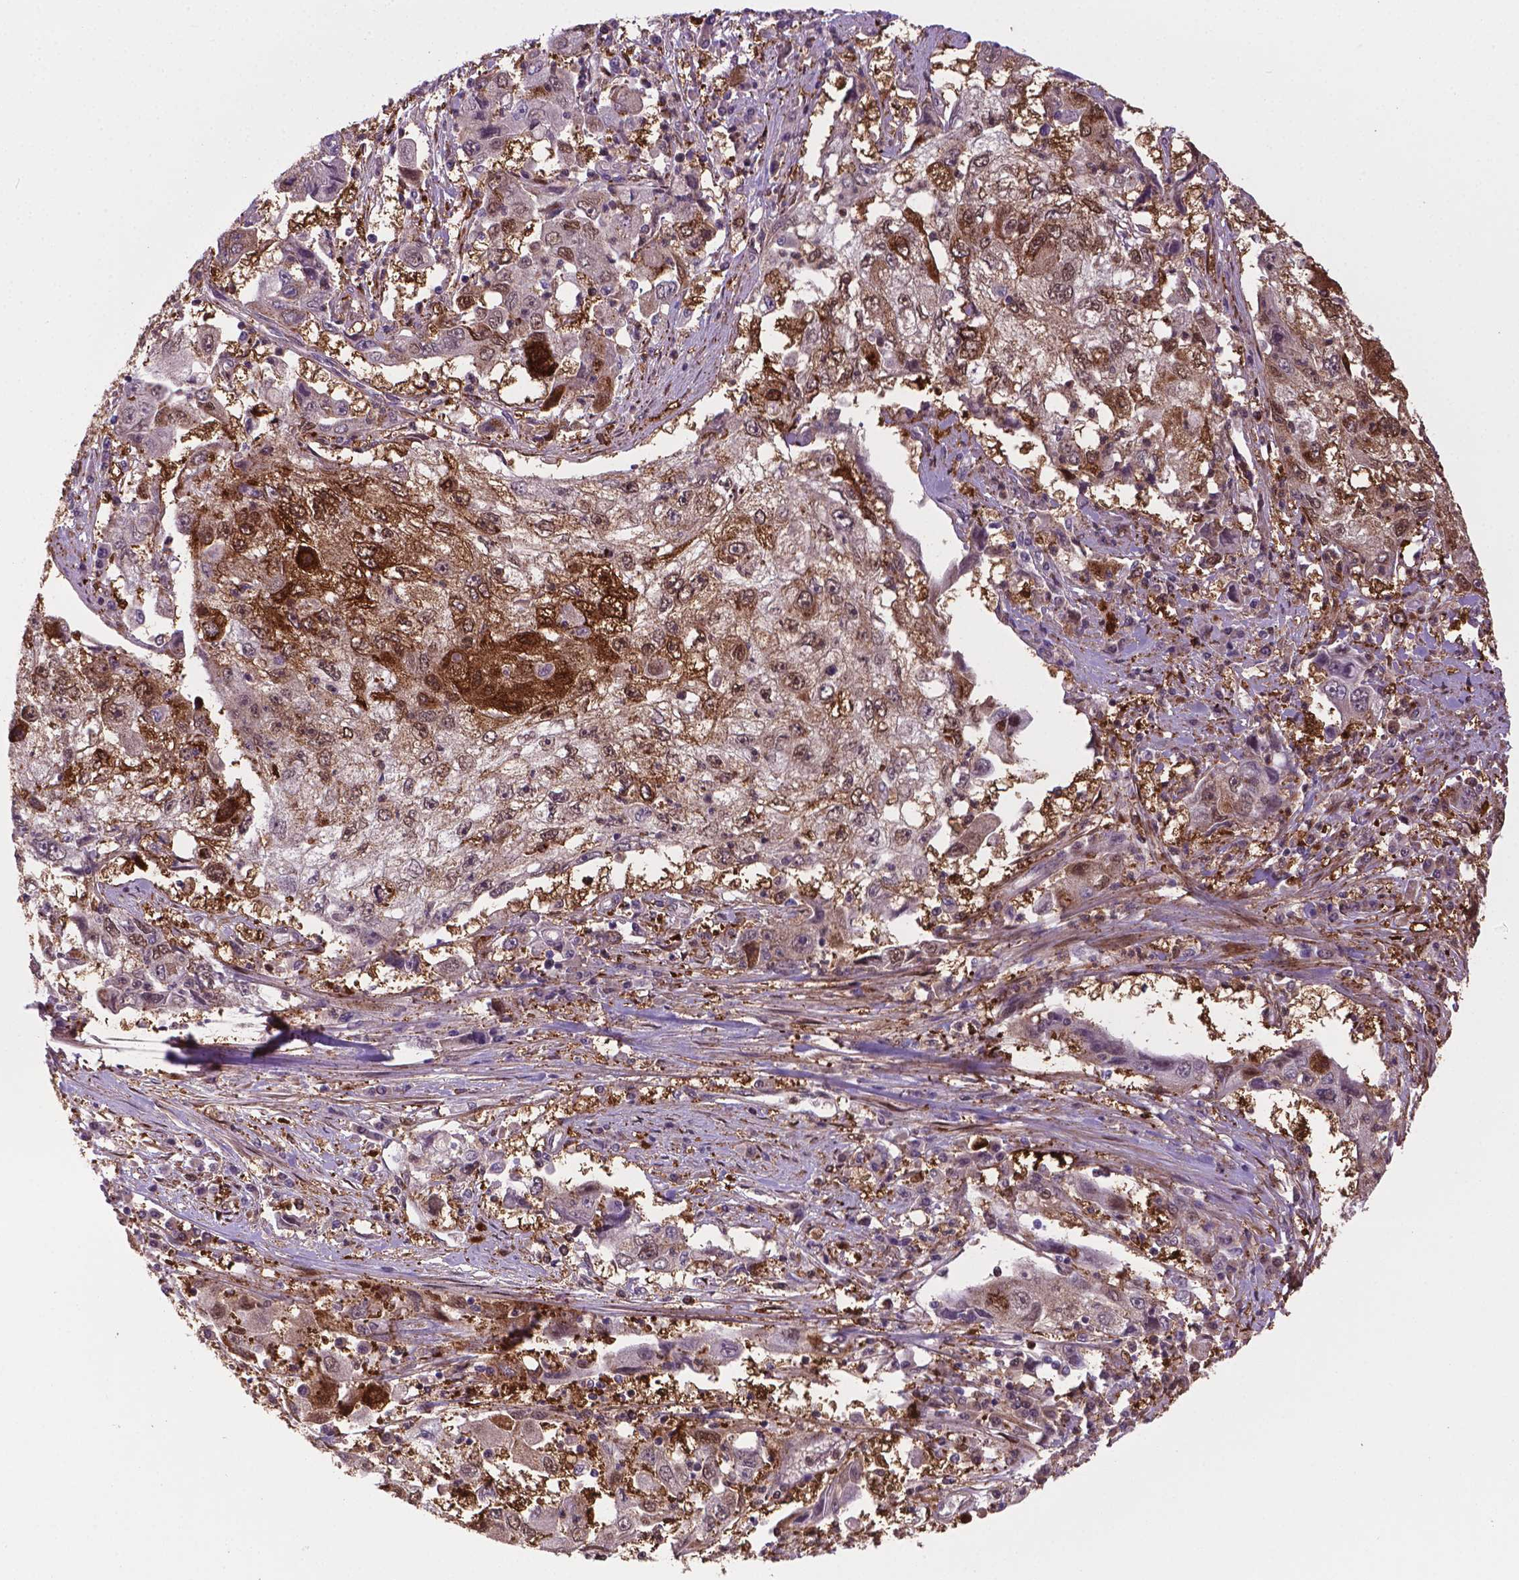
{"staining": {"intensity": "moderate", "quantity": "<25%", "location": "cytoplasmic/membranous,nuclear"}, "tissue": "cervical cancer", "cell_type": "Tumor cells", "image_type": "cancer", "snomed": [{"axis": "morphology", "description": "Squamous cell carcinoma, NOS"}, {"axis": "topography", "description": "Cervix"}], "caption": "Cervical squamous cell carcinoma was stained to show a protein in brown. There is low levels of moderate cytoplasmic/membranous and nuclear positivity in approximately <25% of tumor cells.", "gene": "PLIN3", "patient": {"sex": "female", "age": 36}}